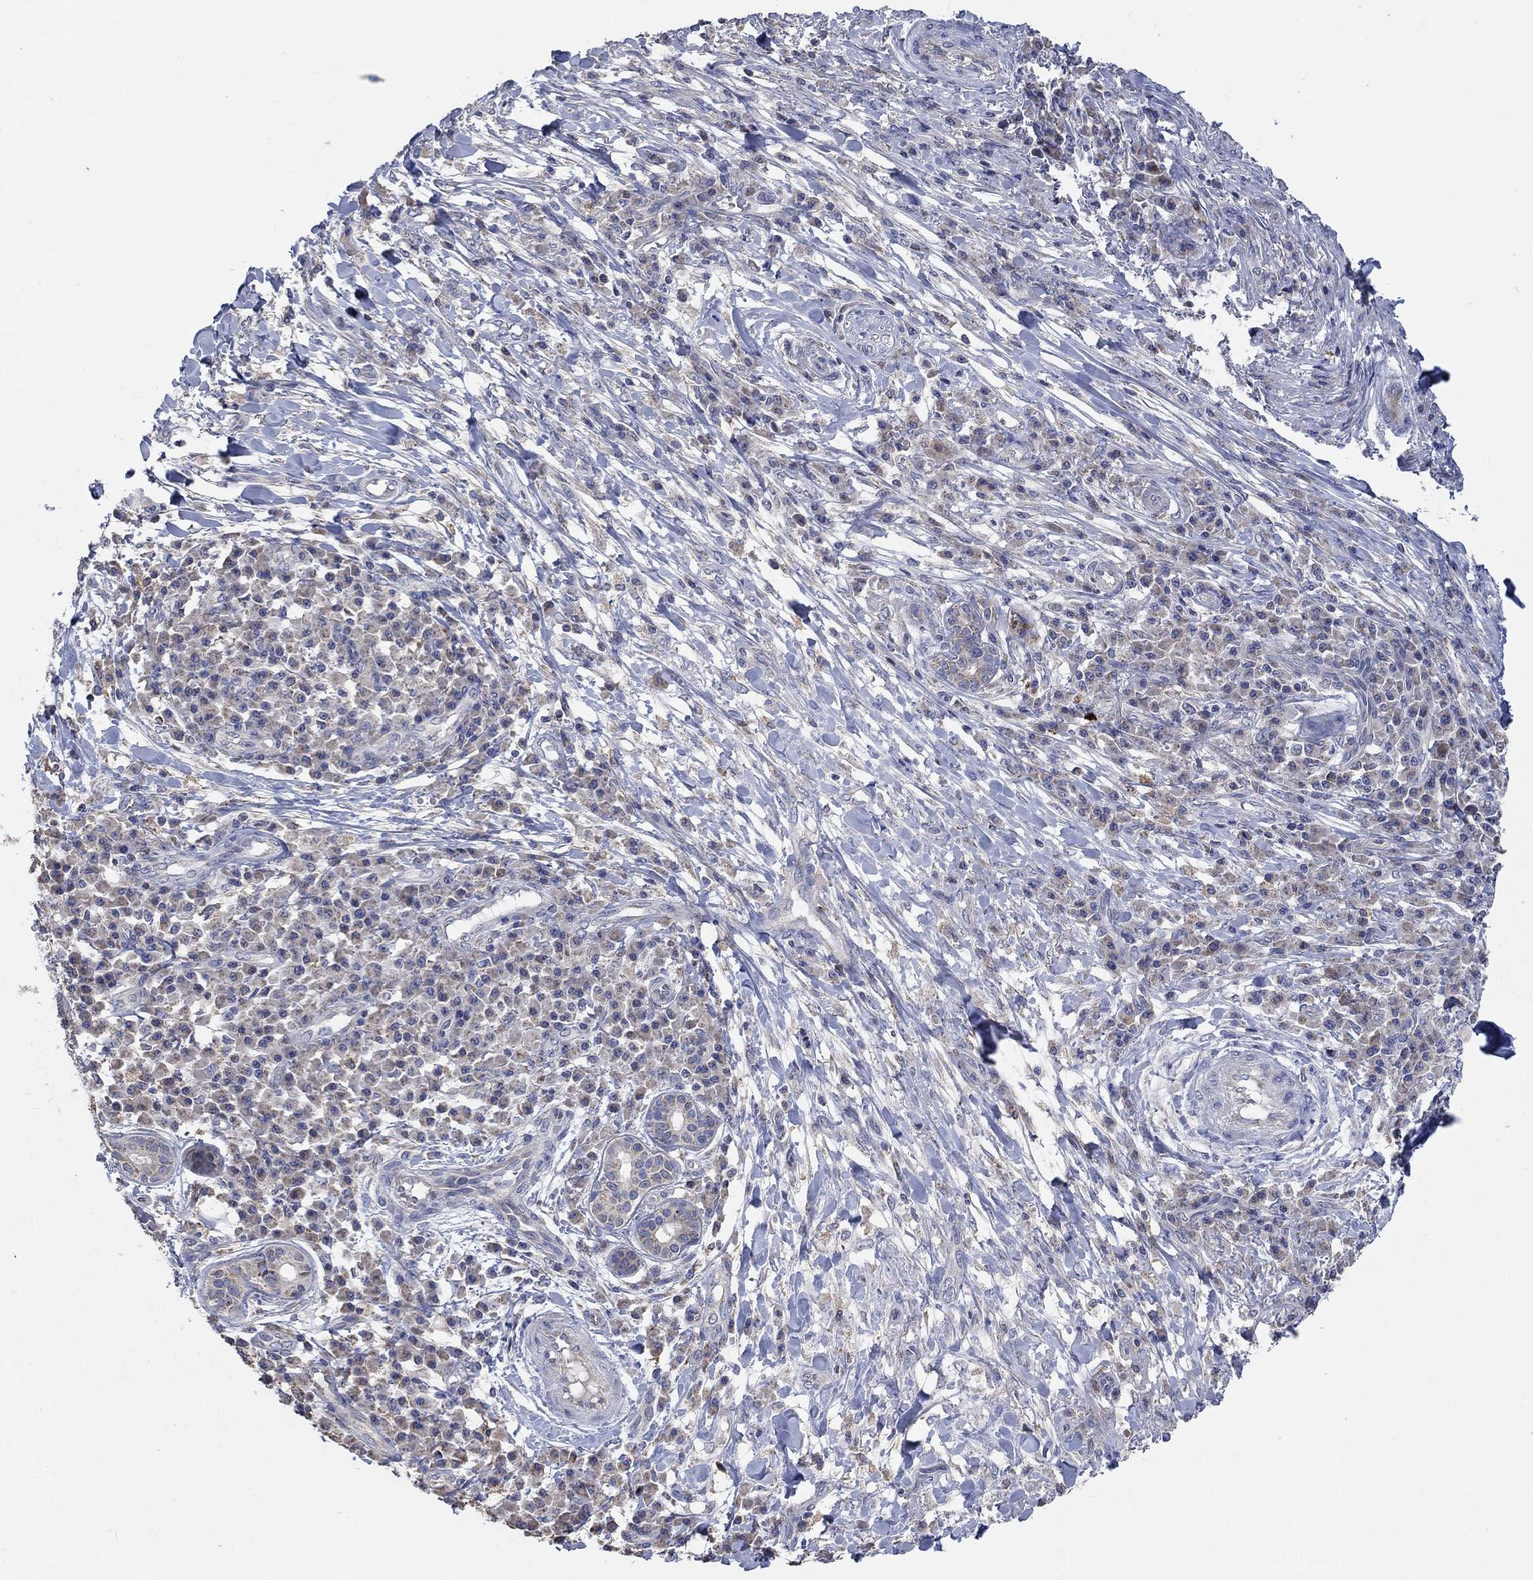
{"staining": {"intensity": "negative", "quantity": "none", "location": "none"}, "tissue": "skin cancer", "cell_type": "Tumor cells", "image_type": "cancer", "snomed": [{"axis": "morphology", "description": "Squamous cell carcinoma, NOS"}, {"axis": "topography", "description": "Skin"}], "caption": "DAB (3,3'-diaminobenzidine) immunohistochemical staining of human skin cancer (squamous cell carcinoma) demonstrates no significant expression in tumor cells.", "gene": "UGT8", "patient": {"sex": "male", "age": 92}}